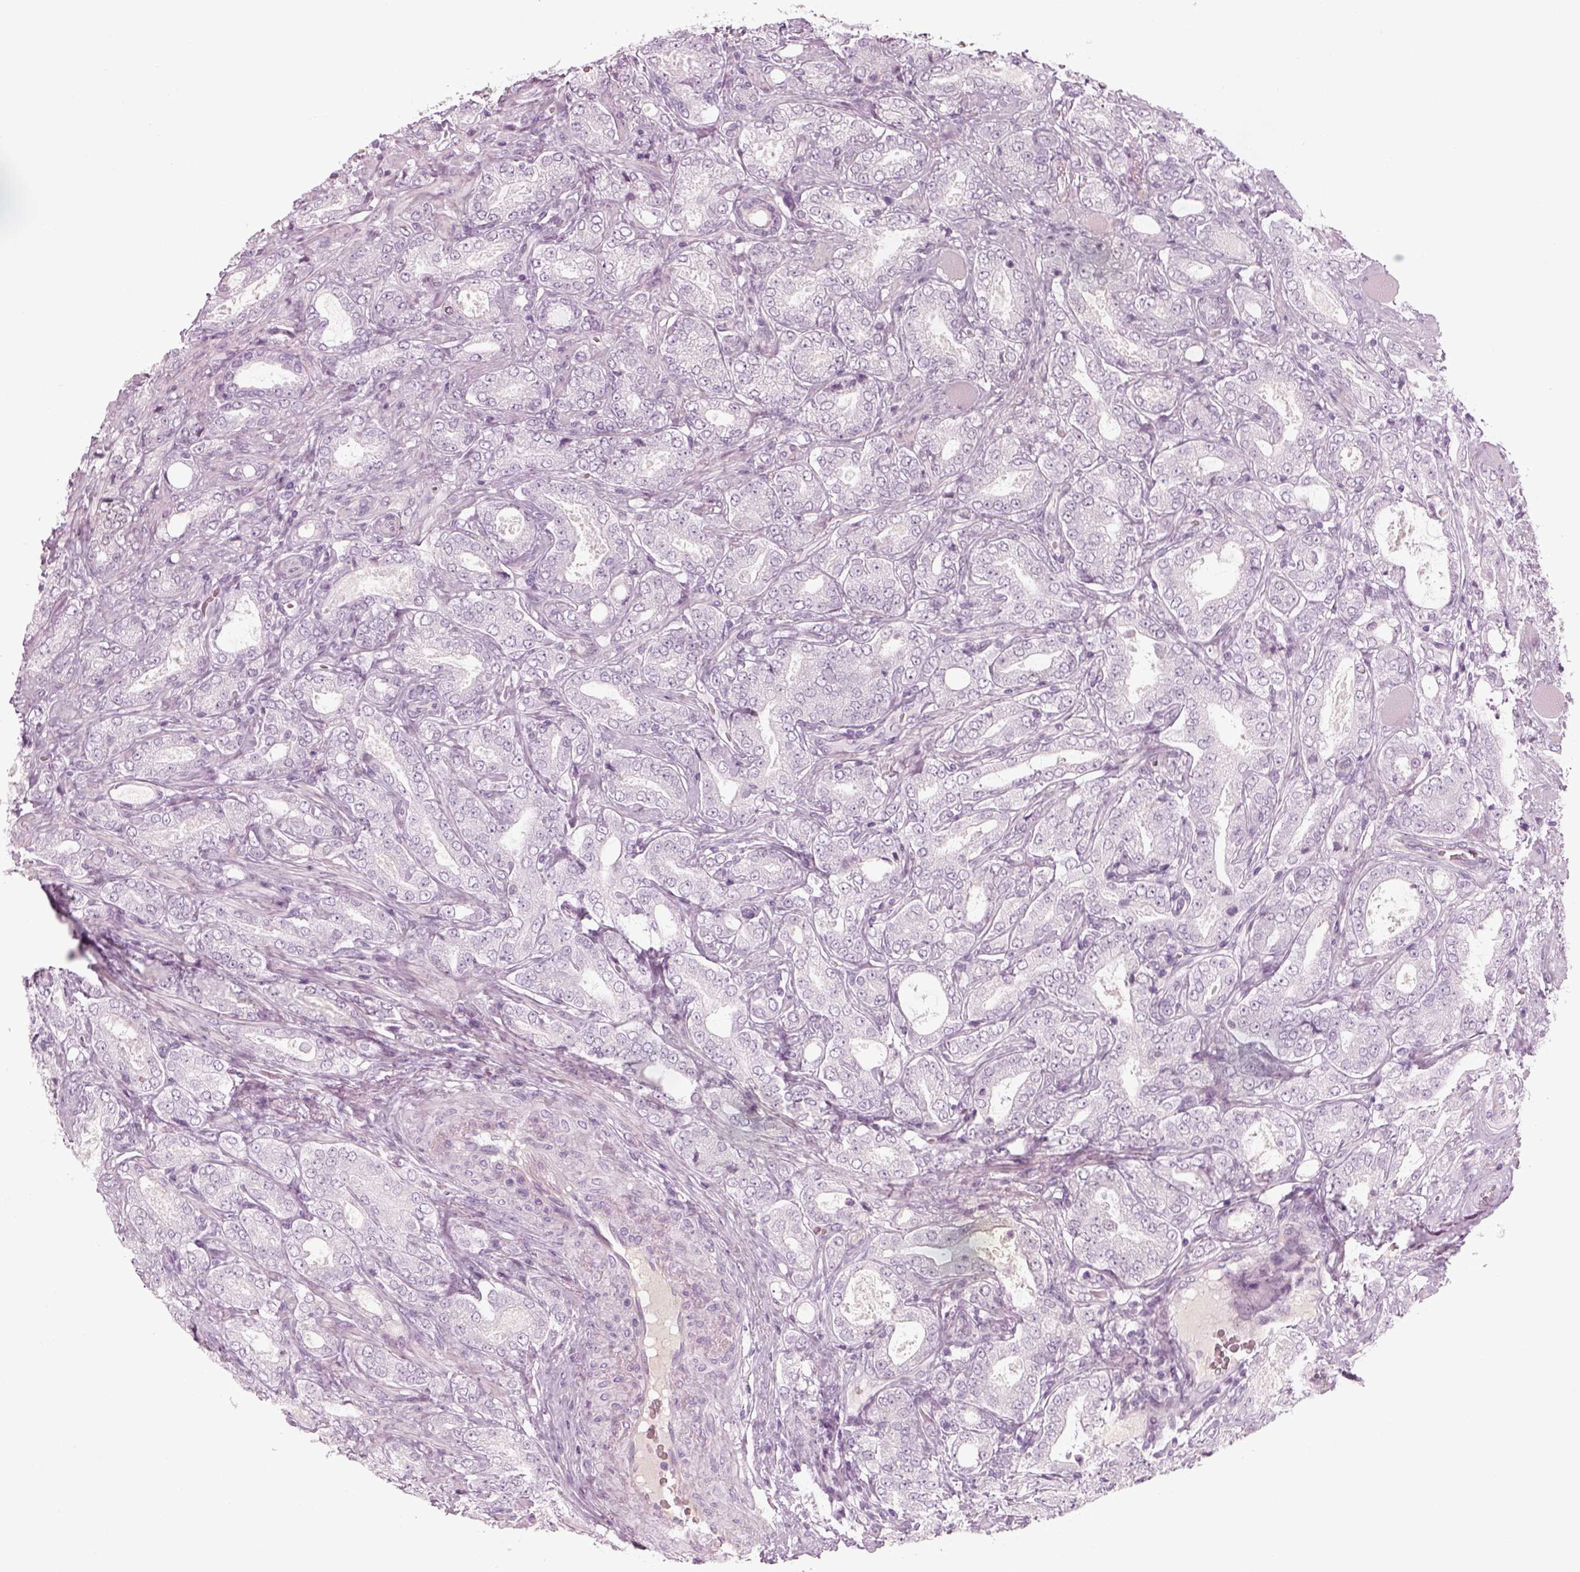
{"staining": {"intensity": "negative", "quantity": "none", "location": "none"}, "tissue": "prostate cancer", "cell_type": "Tumor cells", "image_type": "cancer", "snomed": [{"axis": "morphology", "description": "Adenocarcinoma, NOS"}, {"axis": "topography", "description": "Prostate"}], "caption": "Prostate adenocarcinoma was stained to show a protein in brown. There is no significant expression in tumor cells.", "gene": "GAS2L2", "patient": {"sex": "male", "age": 64}}